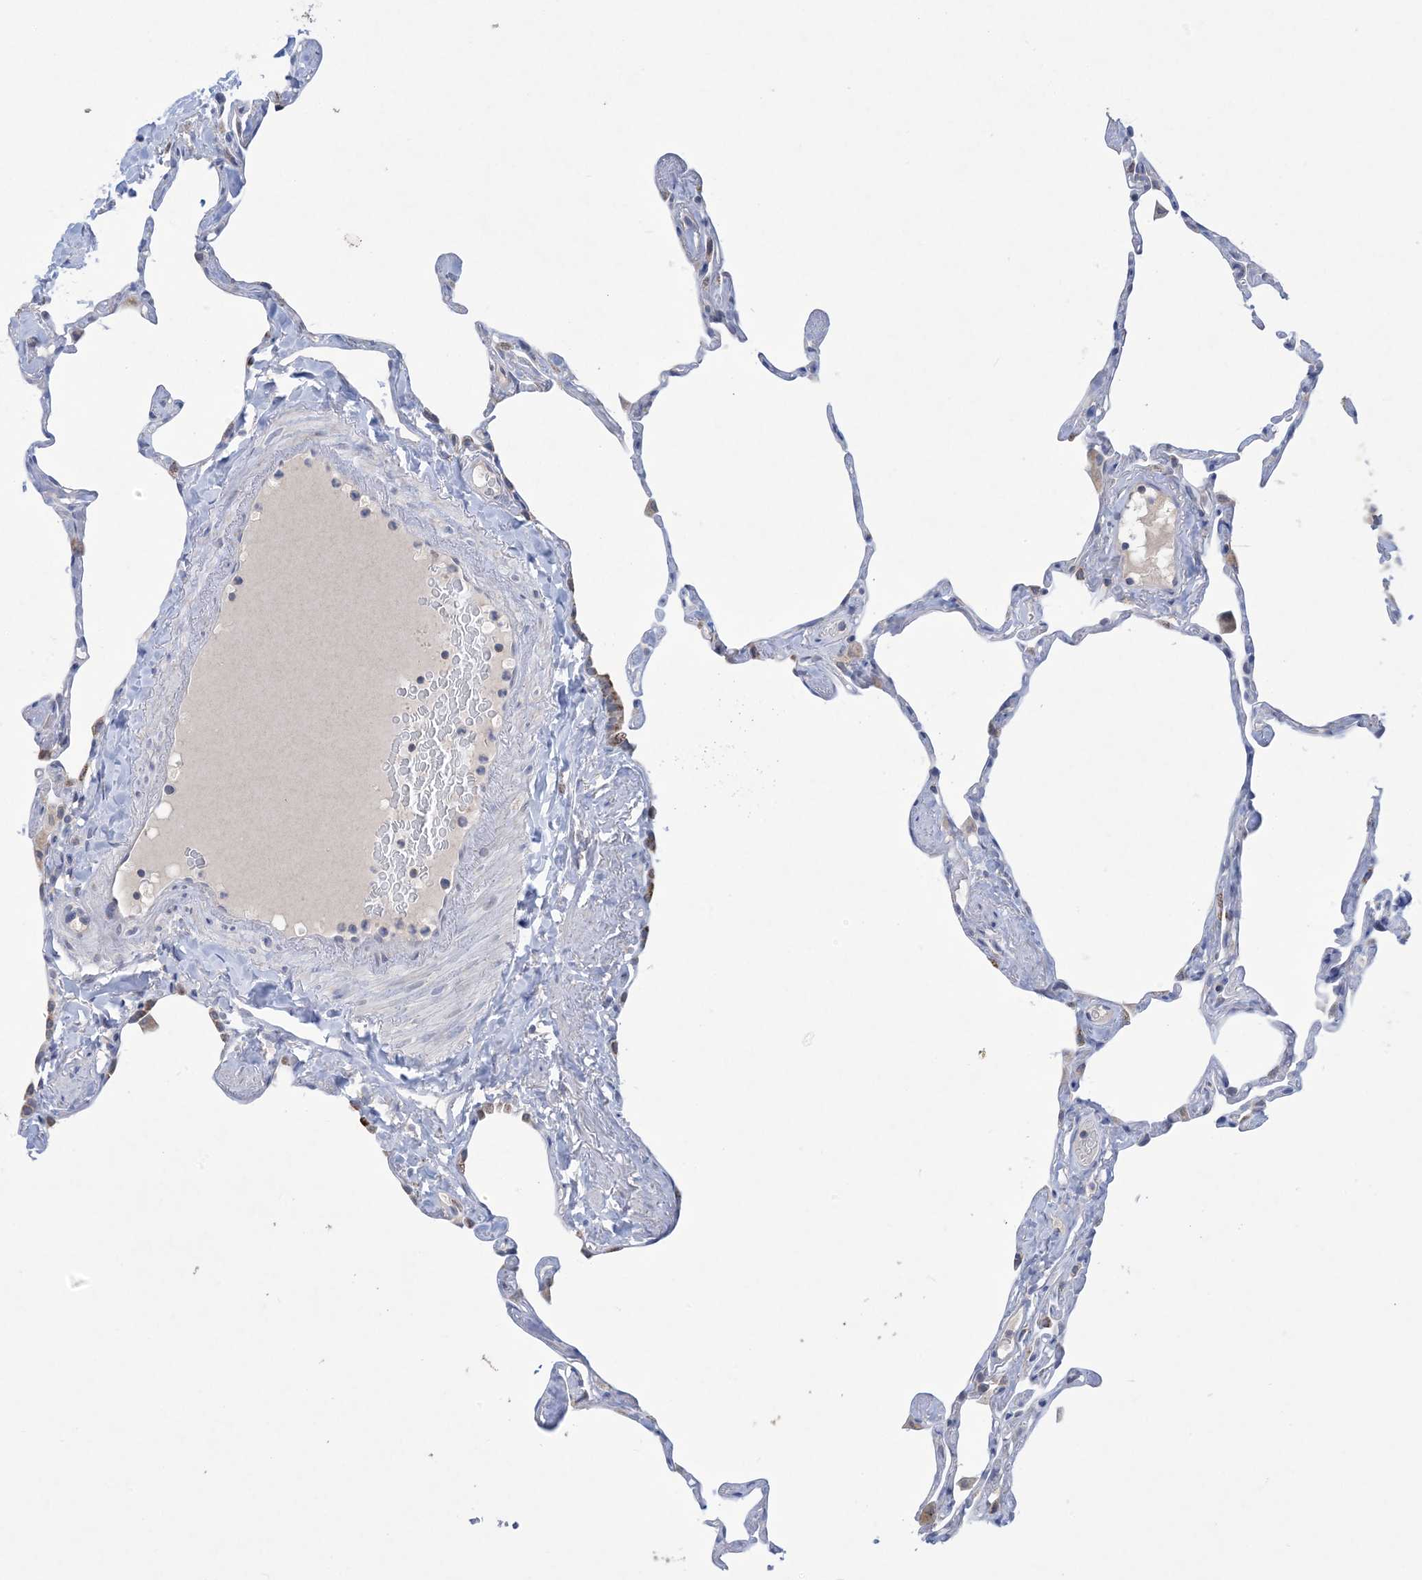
{"staining": {"intensity": "negative", "quantity": "none", "location": "none"}, "tissue": "lung", "cell_type": "Alveolar cells", "image_type": "normal", "snomed": [{"axis": "morphology", "description": "Normal tissue, NOS"}, {"axis": "topography", "description": "Lung"}], "caption": "Immunohistochemistry of unremarkable lung displays no expression in alveolar cells.", "gene": "CLEC16A", "patient": {"sex": "male", "age": 65}}